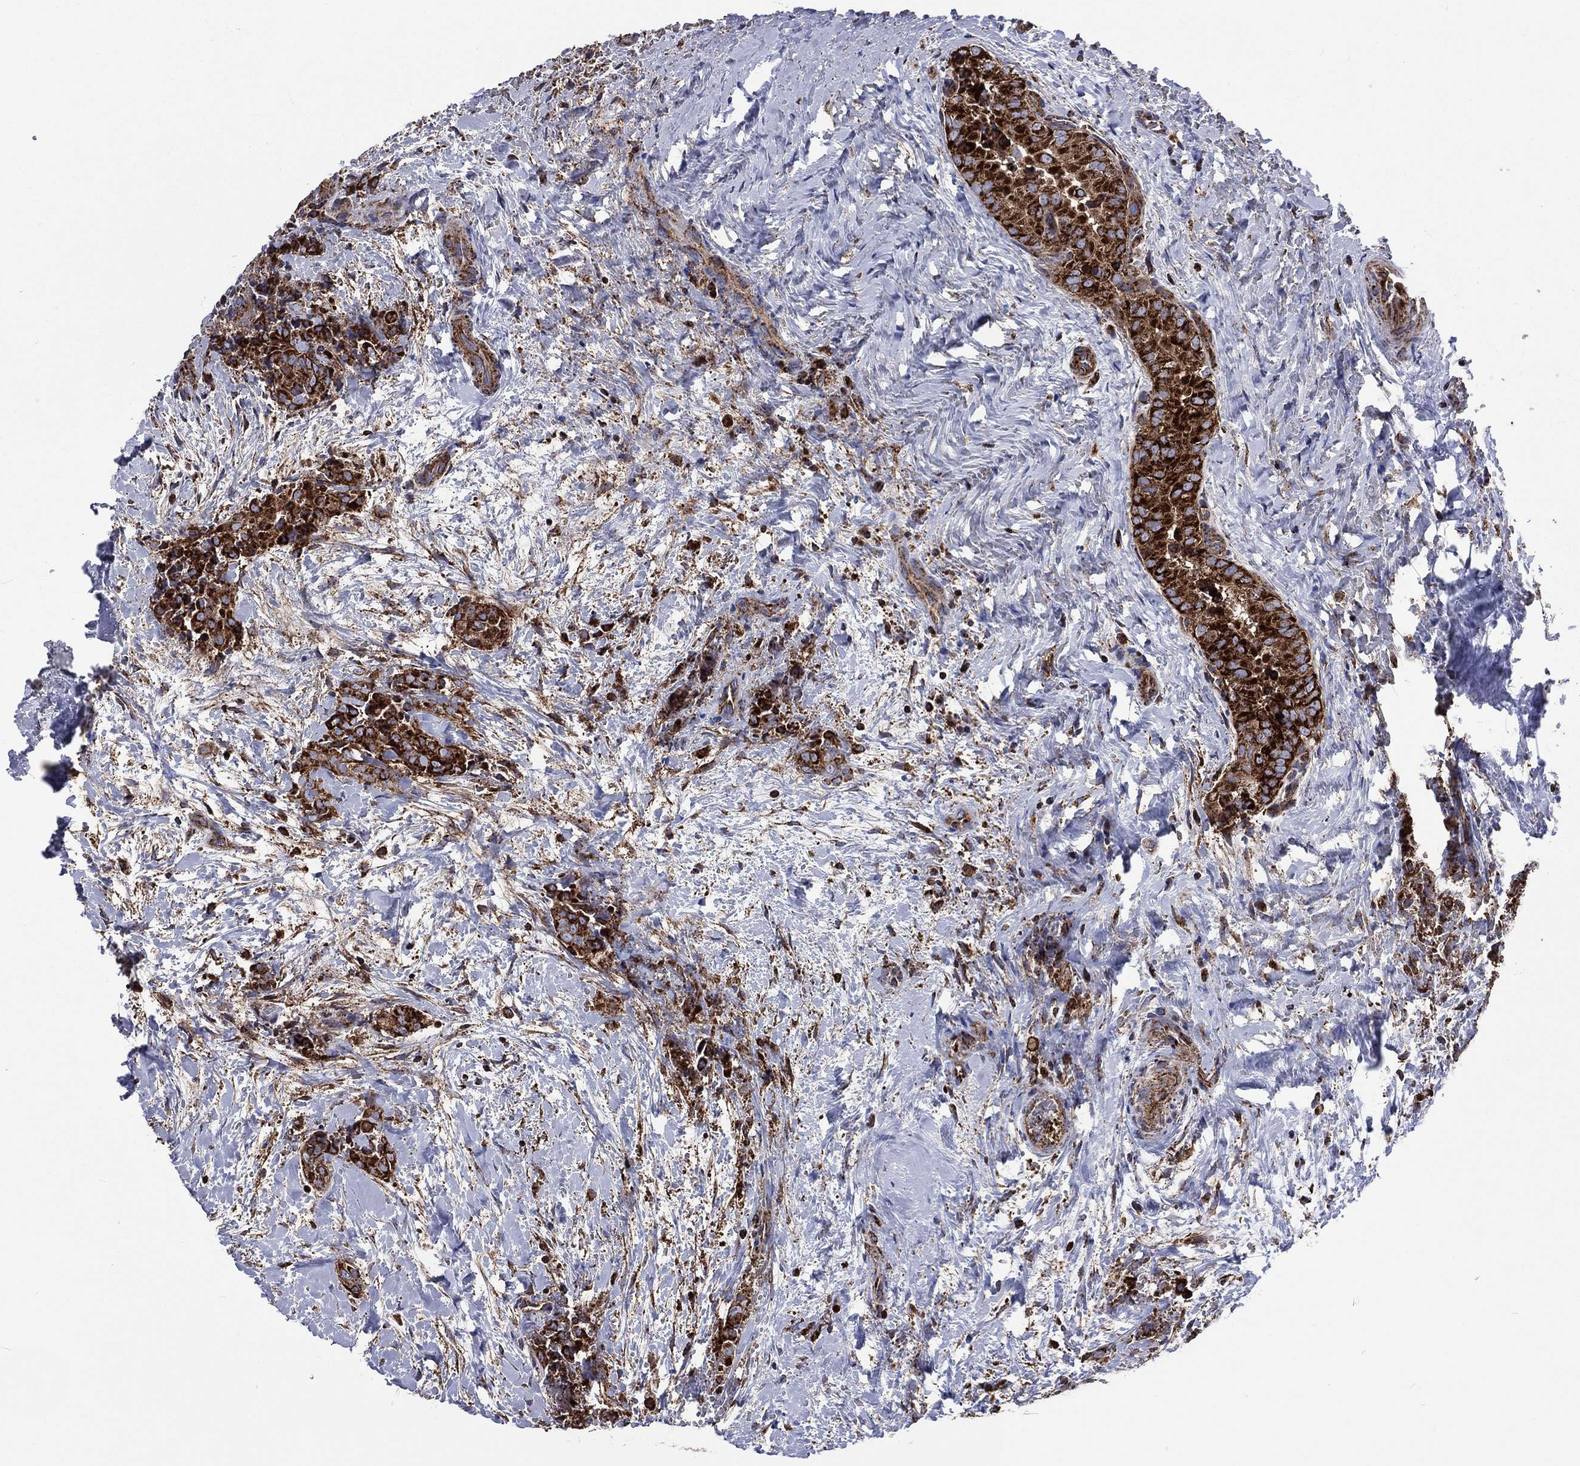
{"staining": {"intensity": "strong", "quantity": ">75%", "location": "cytoplasmic/membranous"}, "tissue": "thyroid cancer", "cell_type": "Tumor cells", "image_type": "cancer", "snomed": [{"axis": "morphology", "description": "Papillary adenocarcinoma, NOS"}, {"axis": "topography", "description": "Thyroid gland"}], "caption": "This micrograph demonstrates thyroid cancer (papillary adenocarcinoma) stained with immunohistochemistry (IHC) to label a protein in brown. The cytoplasmic/membranous of tumor cells show strong positivity for the protein. Nuclei are counter-stained blue.", "gene": "ANKRD37", "patient": {"sex": "male", "age": 61}}